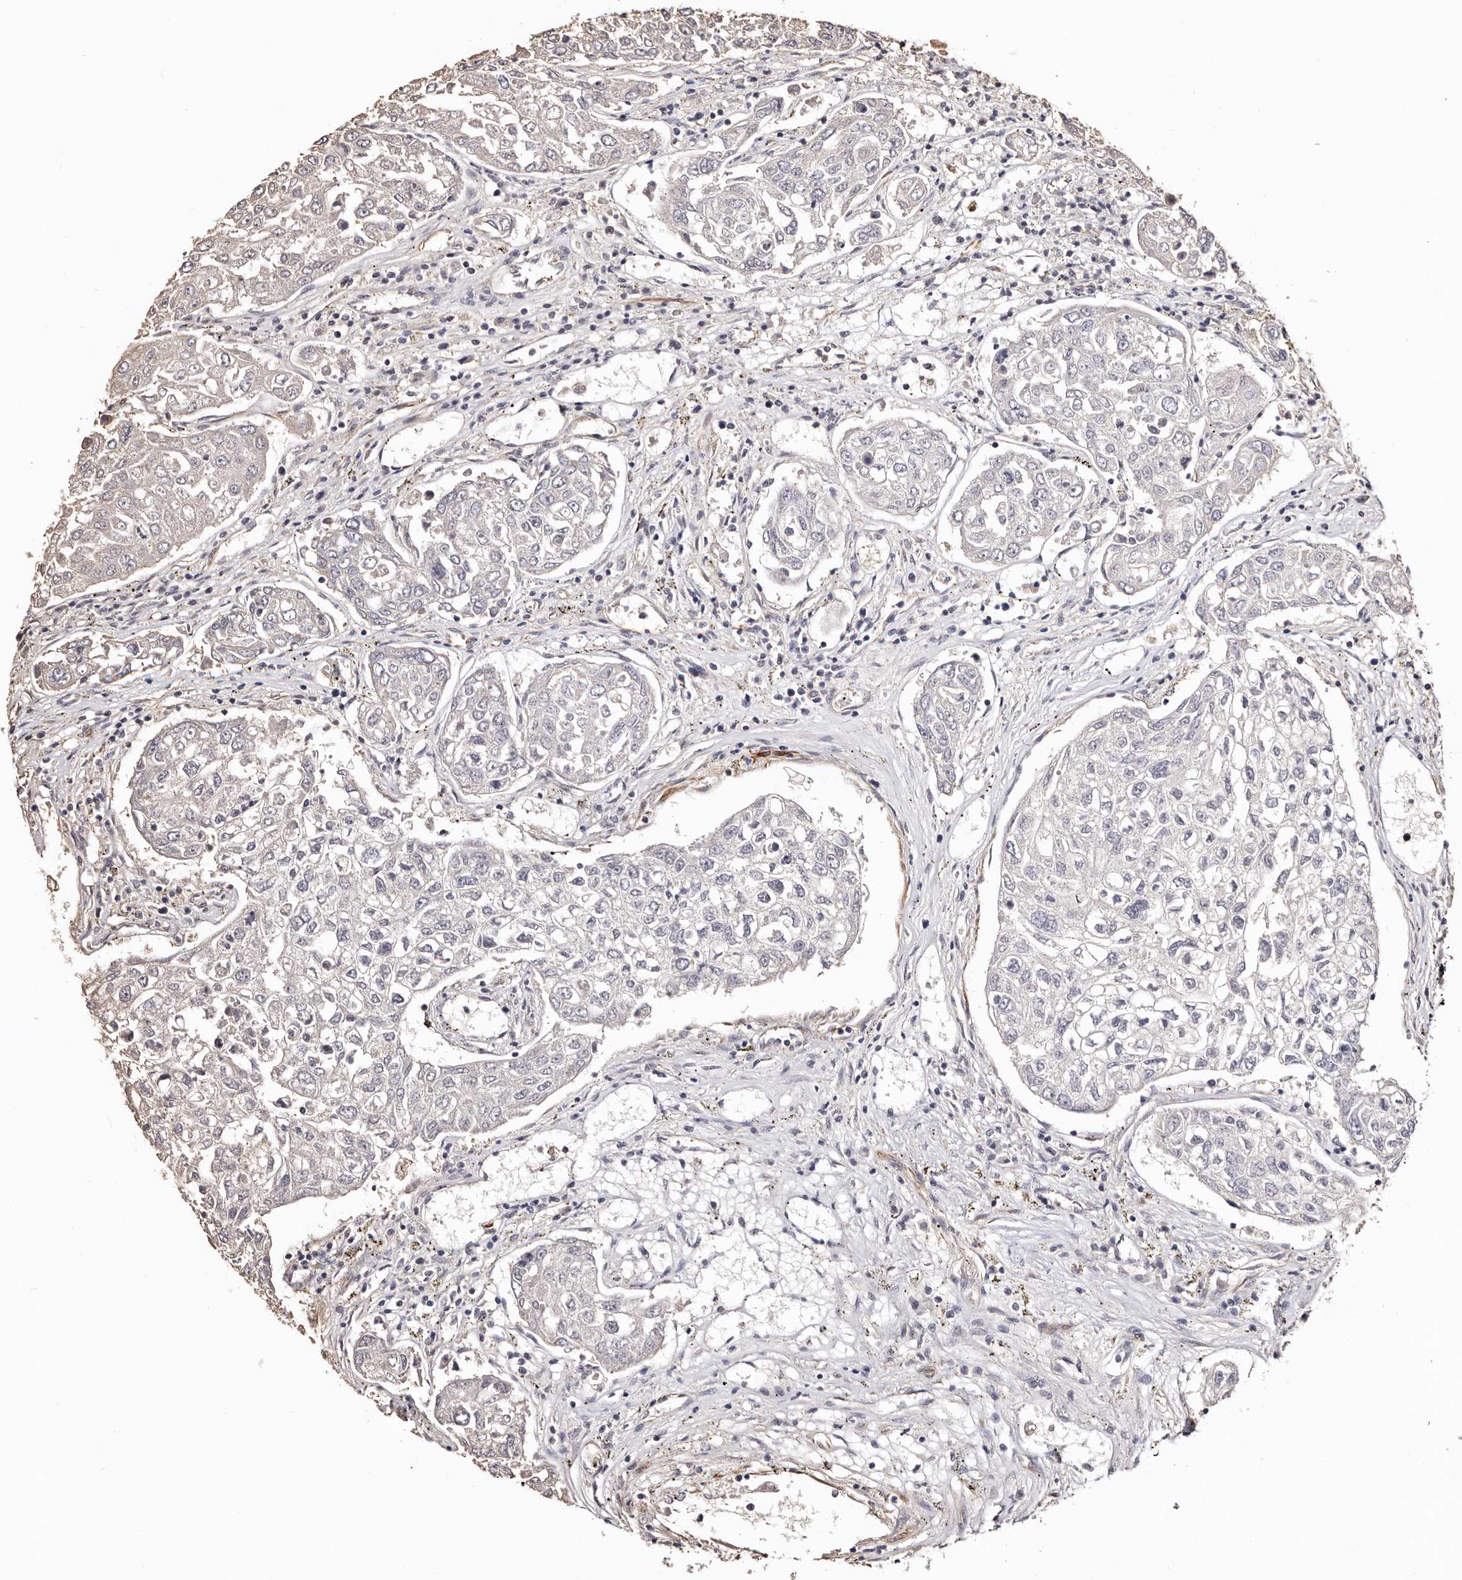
{"staining": {"intensity": "negative", "quantity": "none", "location": "none"}, "tissue": "urothelial cancer", "cell_type": "Tumor cells", "image_type": "cancer", "snomed": [{"axis": "morphology", "description": "Urothelial carcinoma, High grade"}, {"axis": "topography", "description": "Lymph node"}, {"axis": "topography", "description": "Urinary bladder"}], "caption": "High power microscopy image of an IHC photomicrograph of urothelial carcinoma (high-grade), revealing no significant positivity in tumor cells. (DAB (3,3'-diaminobenzidine) immunohistochemistry (IHC) with hematoxylin counter stain).", "gene": "ZNF557", "patient": {"sex": "male", "age": 51}}